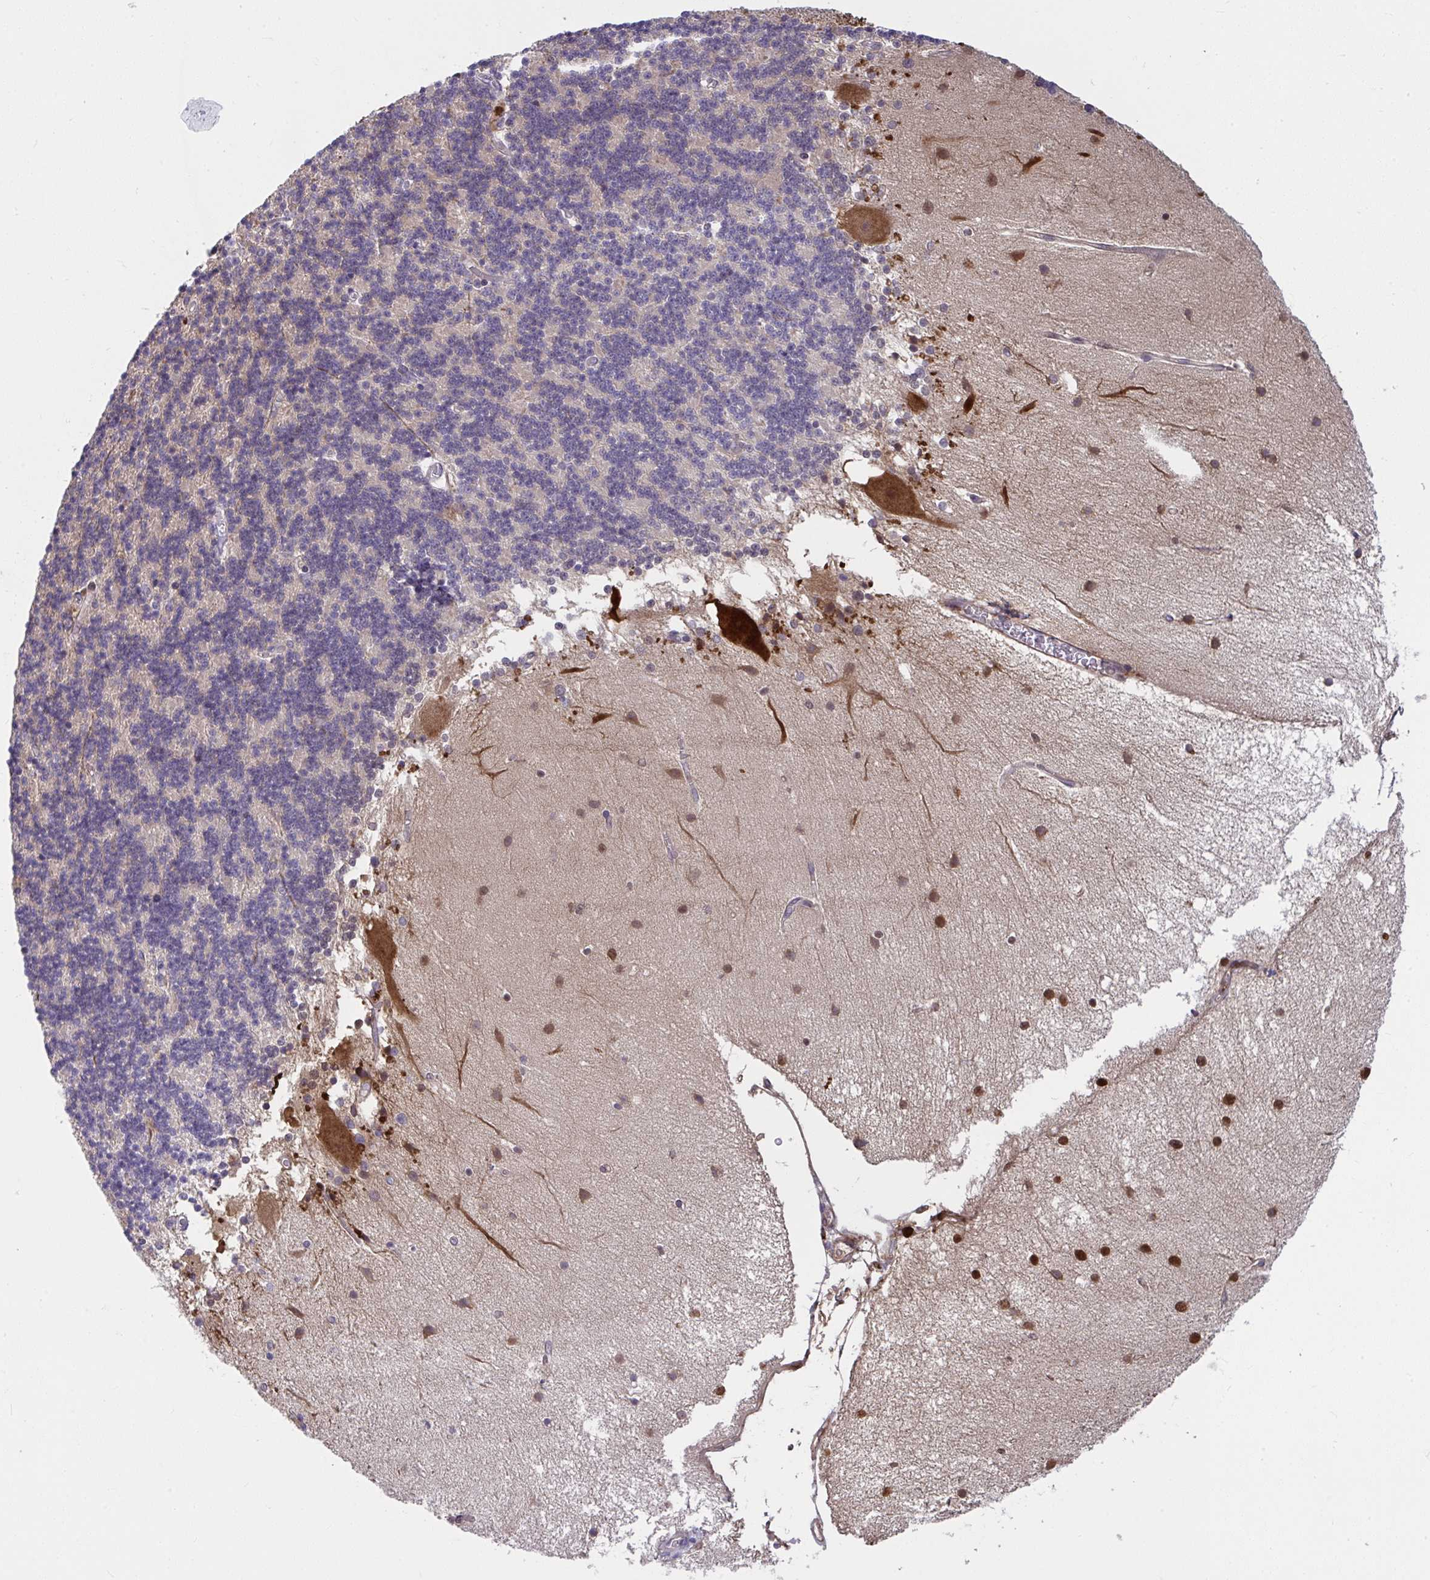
{"staining": {"intensity": "negative", "quantity": "none", "location": "none"}, "tissue": "cerebellum", "cell_type": "Cells in granular layer", "image_type": "normal", "snomed": [{"axis": "morphology", "description": "Normal tissue, NOS"}, {"axis": "topography", "description": "Cerebellum"}], "caption": "The histopathology image displays no significant staining in cells in granular layer of cerebellum.", "gene": "PCDHB7", "patient": {"sex": "female", "age": 54}}